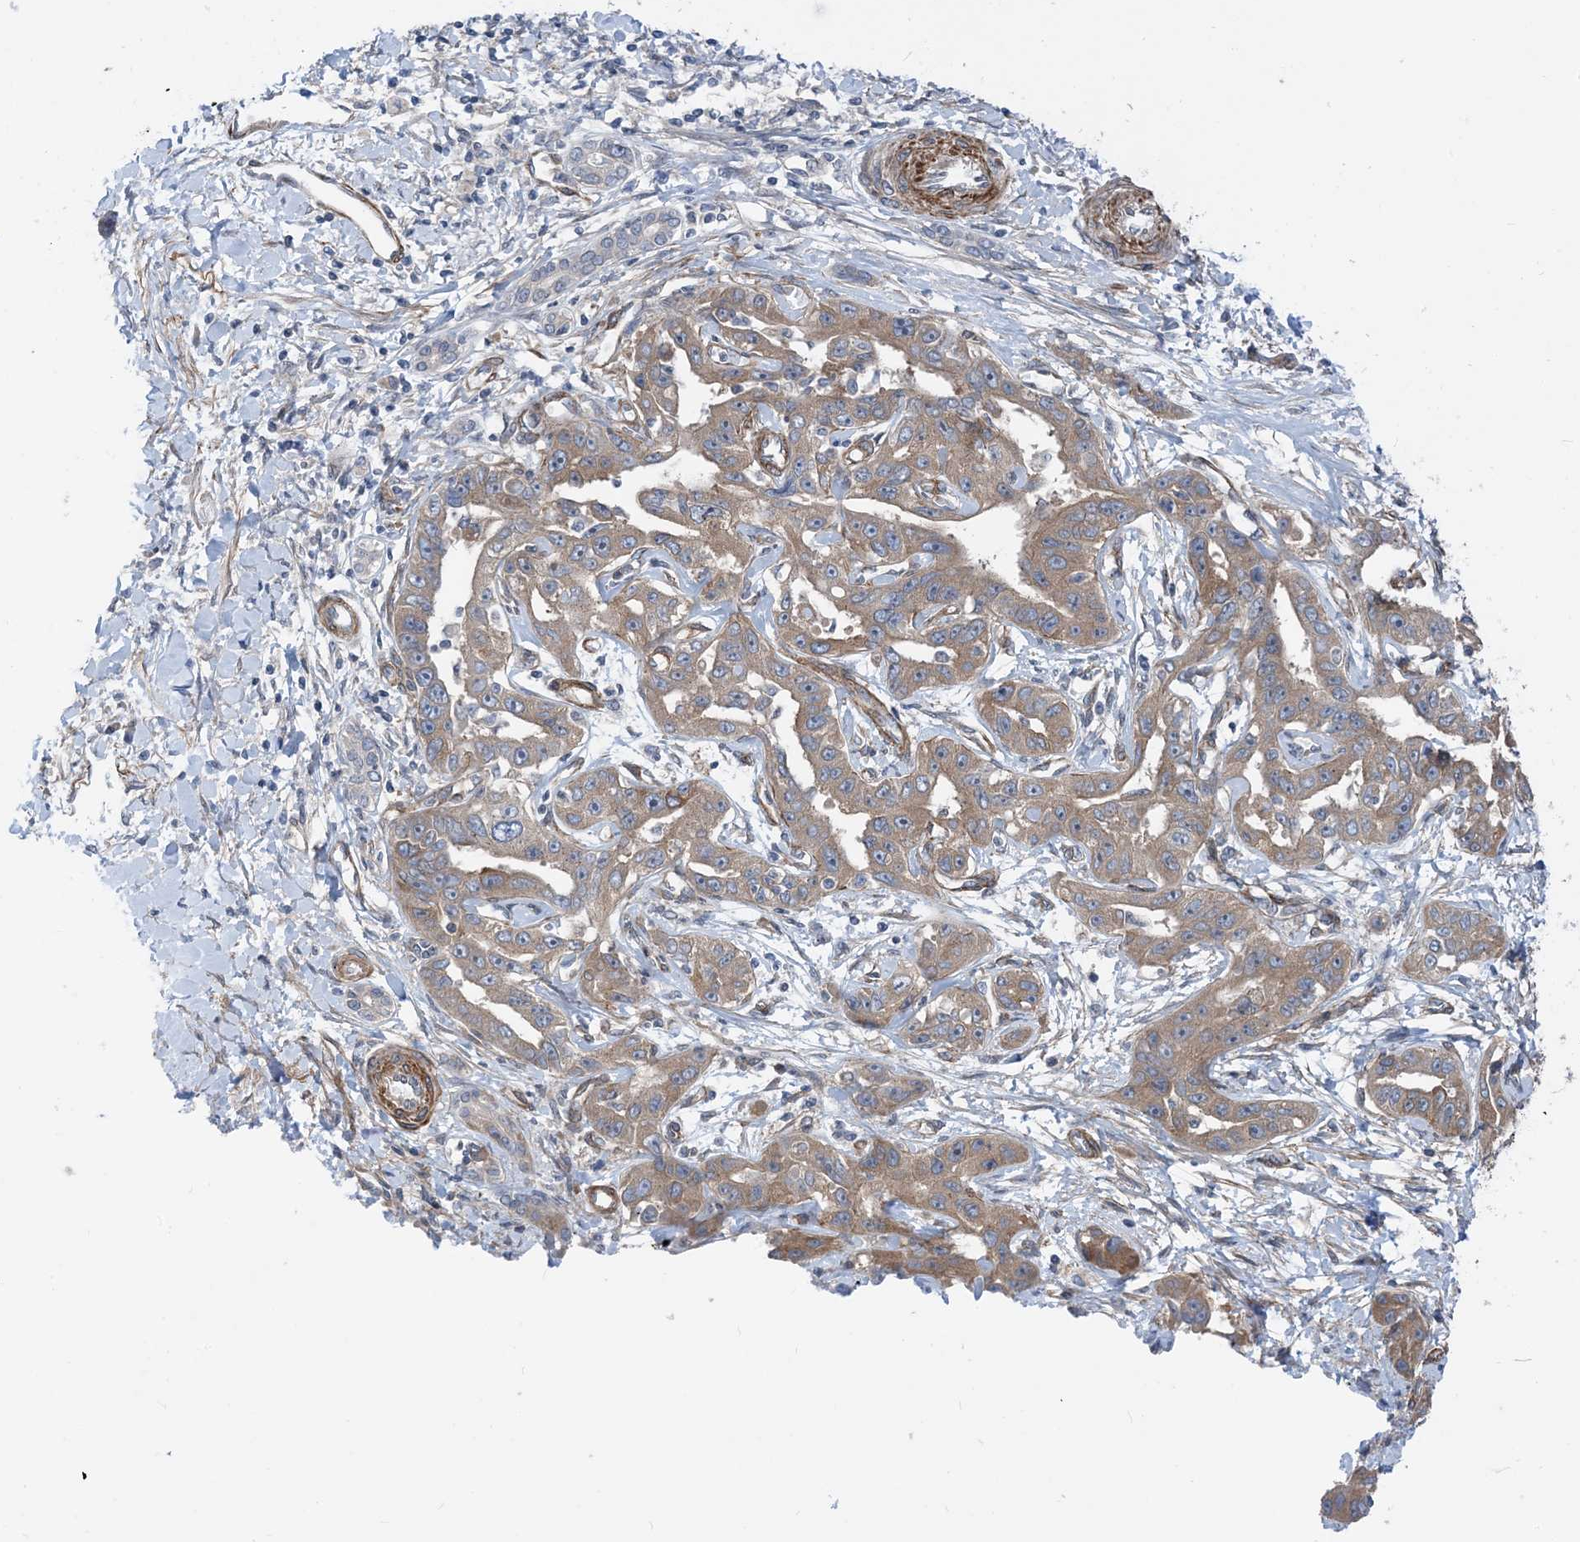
{"staining": {"intensity": "moderate", "quantity": "<25%", "location": "cytoplasmic/membranous"}, "tissue": "liver cancer", "cell_type": "Tumor cells", "image_type": "cancer", "snomed": [{"axis": "morphology", "description": "Cholangiocarcinoma"}, {"axis": "topography", "description": "Liver"}], "caption": "Liver cancer (cholangiocarcinoma) stained with a brown dye shows moderate cytoplasmic/membranous positive positivity in approximately <25% of tumor cells.", "gene": "PLEKHA3", "patient": {"sex": "male", "age": 59}}